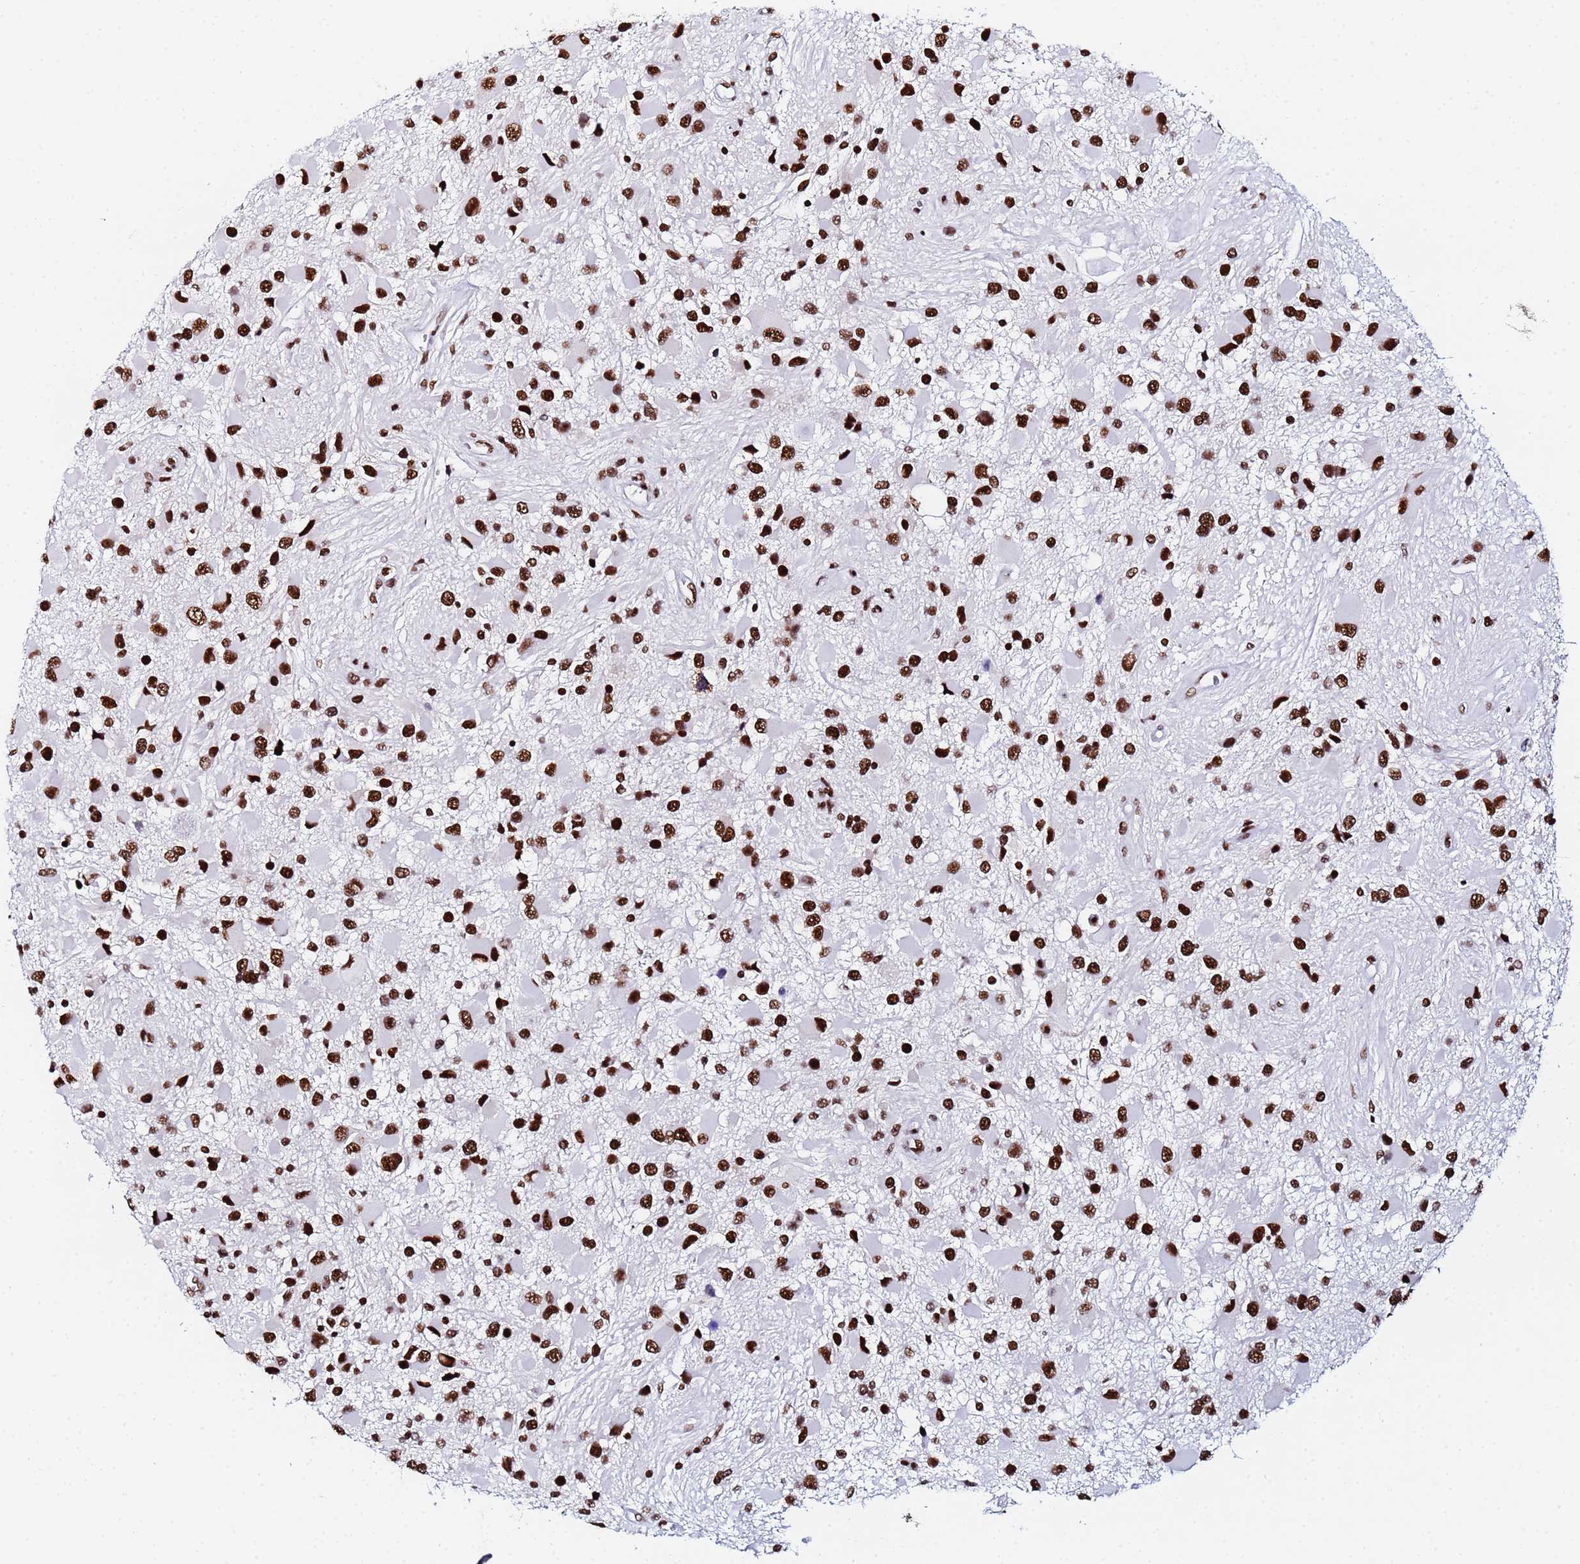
{"staining": {"intensity": "strong", "quantity": ">75%", "location": "nuclear"}, "tissue": "glioma", "cell_type": "Tumor cells", "image_type": "cancer", "snomed": [{"axis": "morphology", "description": "Glioma, malignant, High grade"}, {"axis": "topography", "description": "Brain"}], "caption": "Strong nuclear staining for a protein is appreciated in about >75% of tumor cells of glioma using IHC.", "gene": "SNRPA1", "patient": {"sex": "male", "age": 53}}